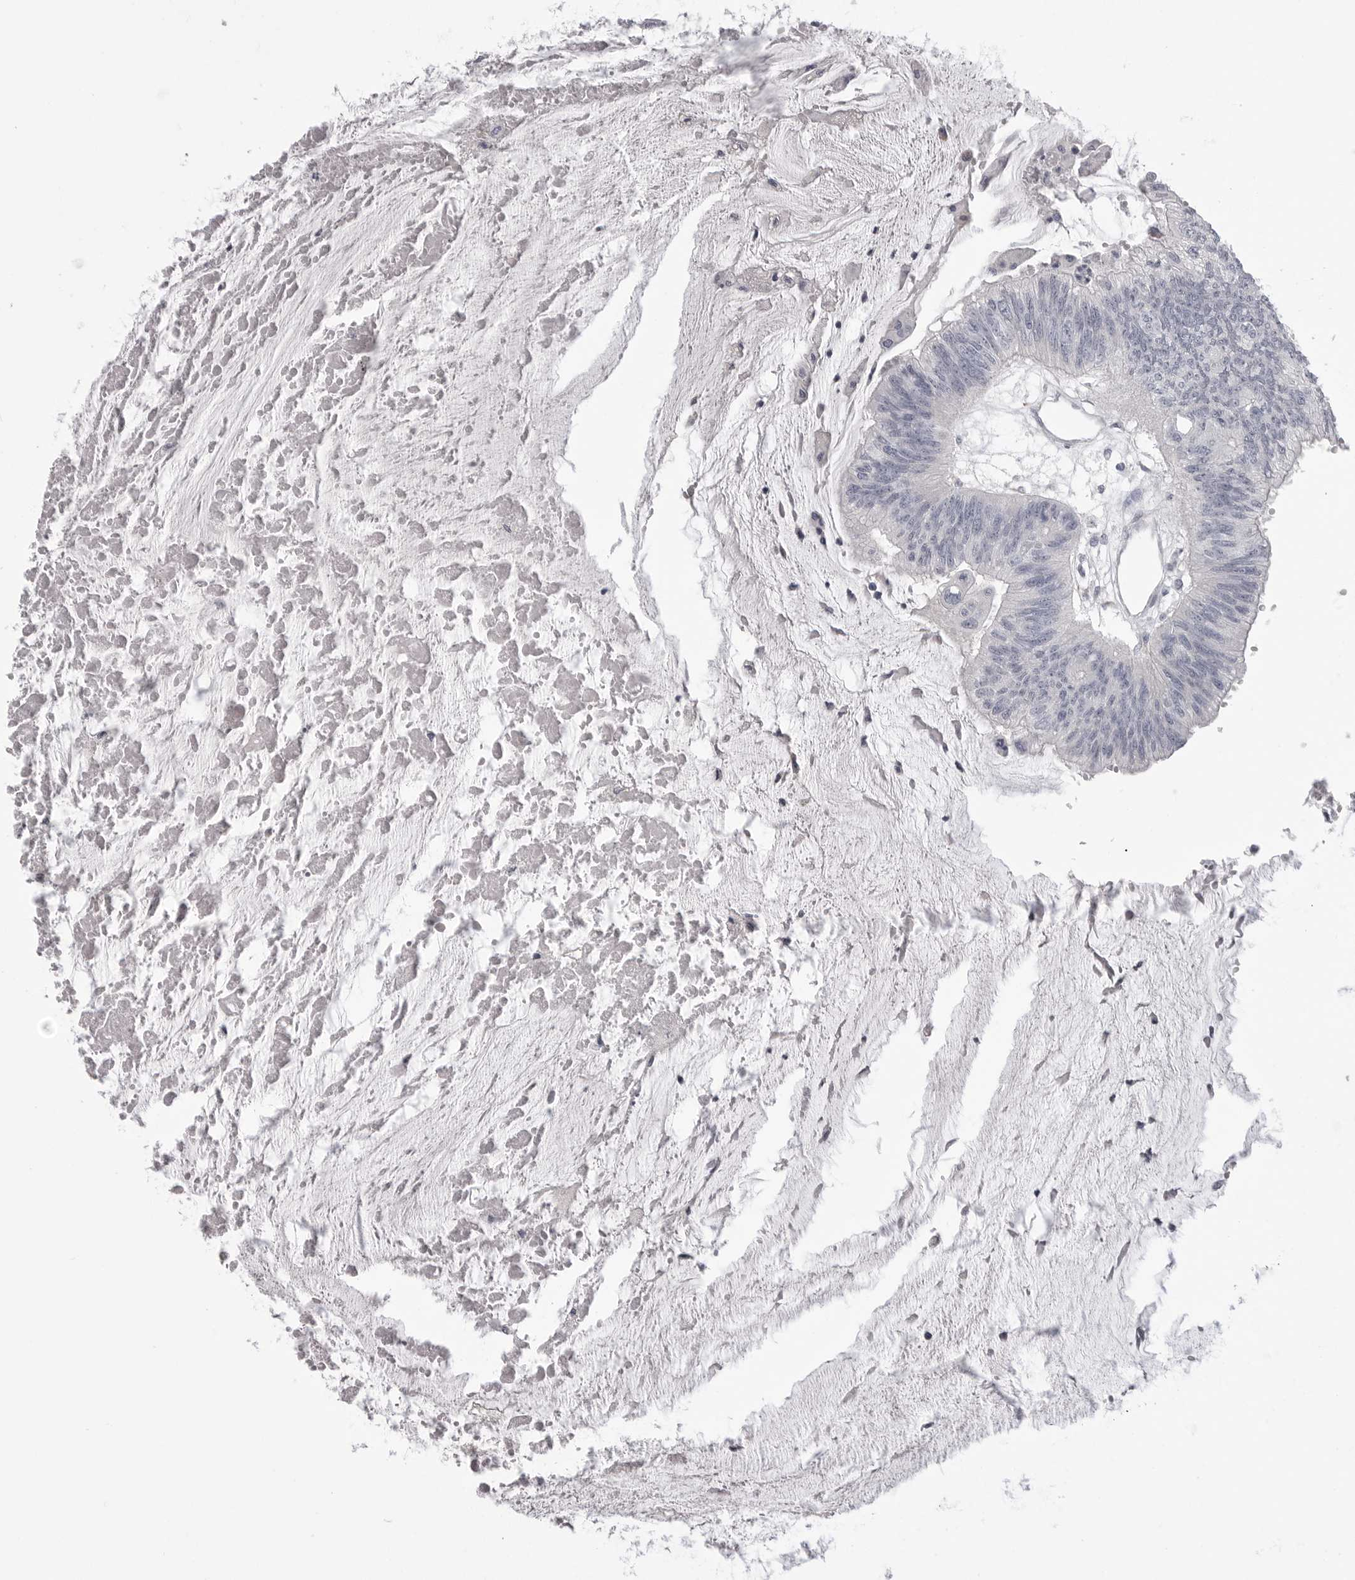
{"staining": {"intensity": "negative", "quantity": "none", "location": "none"}, "tissue": "colorectal cancer", "cell_type": "Tumor cells", "image_type": "cancer", "snomed": [{"axis": "morphology", "description": "Adenoma, NOS"}, {"axis": "morphology", "description": "Adenocarcinoma, NOS"}, {"axis": "topography", "description": "Colon"}], "caption": "A photomicrograph of human adenoma (colorectal) is negative for staining in tumor cells.", "gene": "SERPING1", "patient": {"sex": "male", "age": 79}}